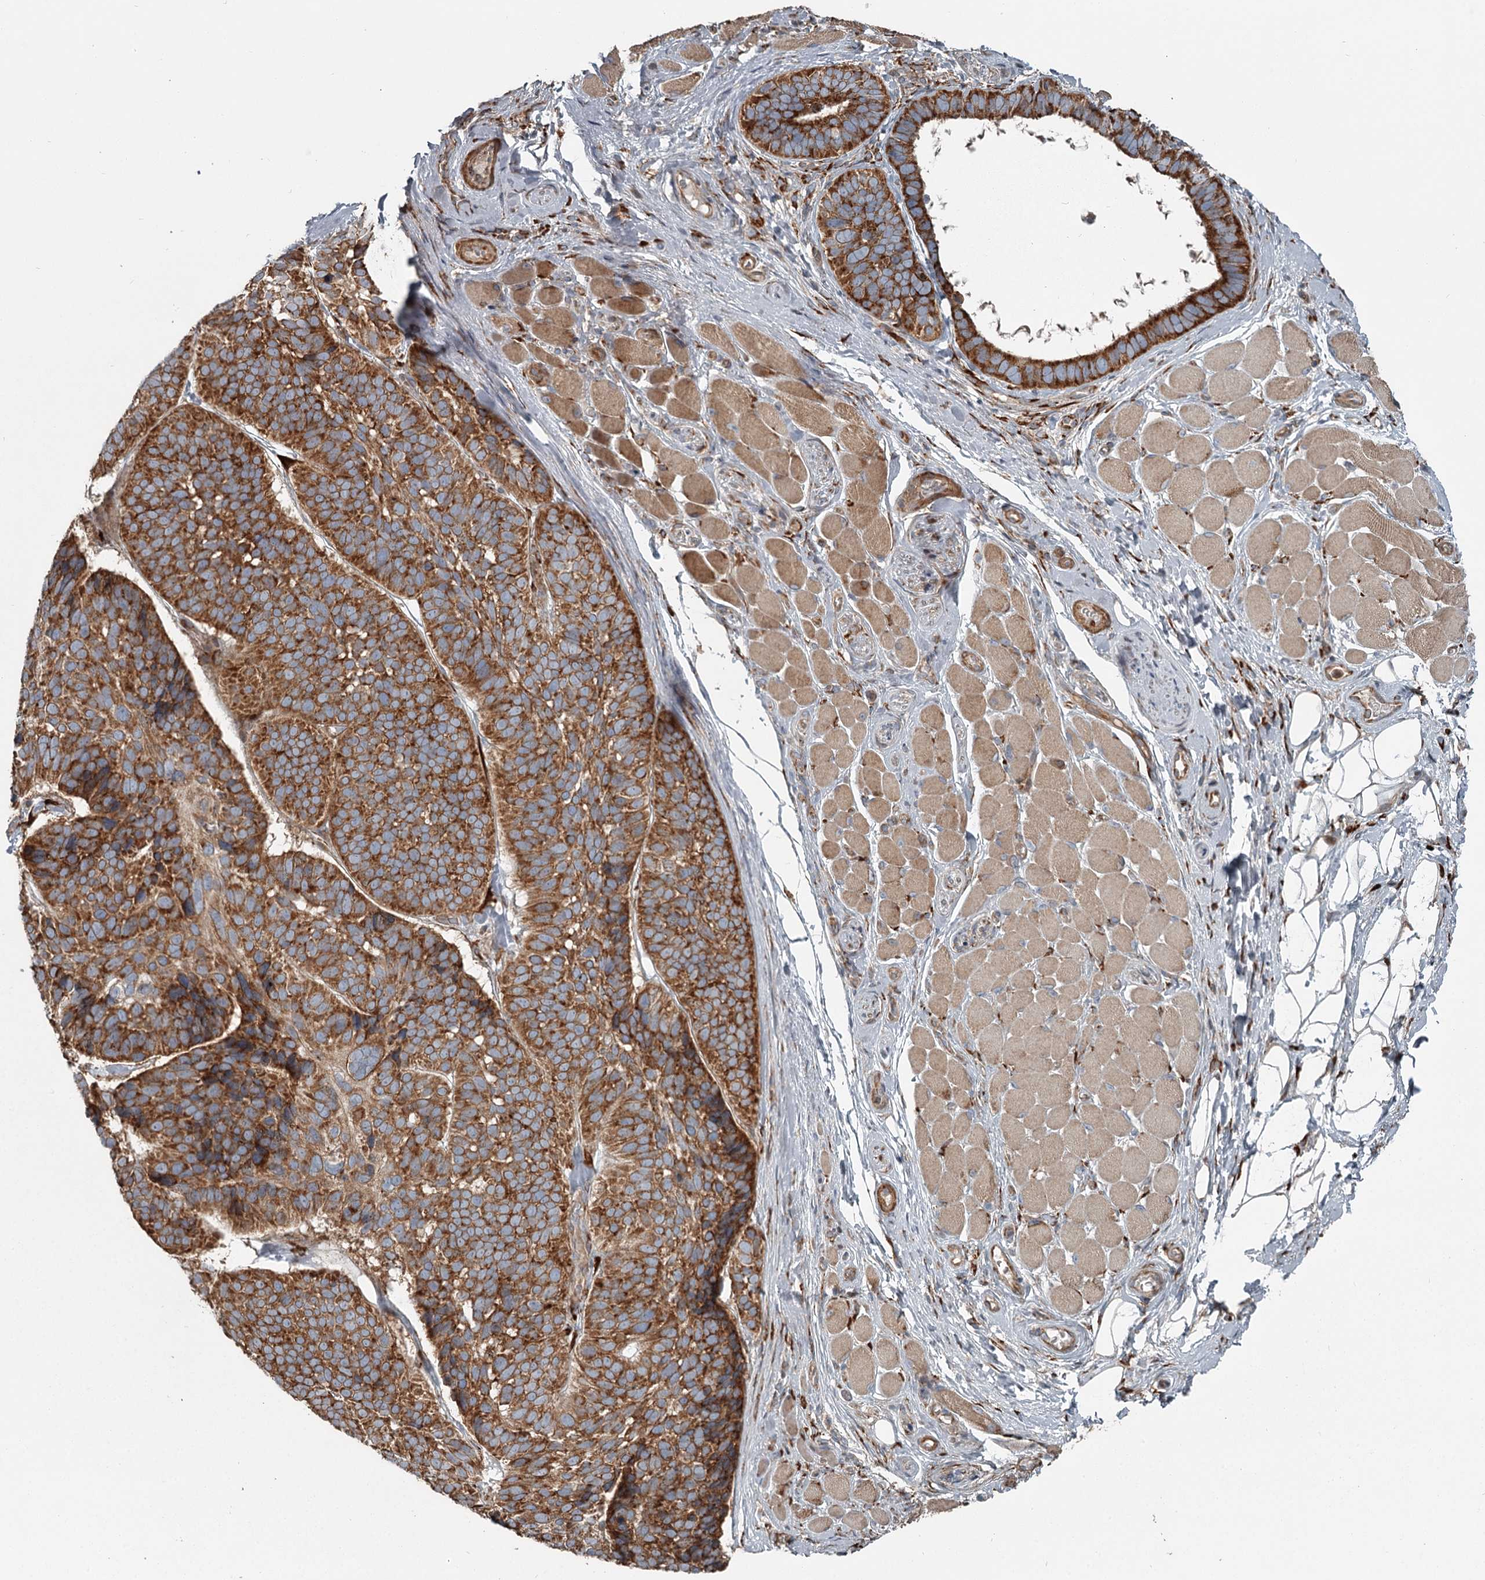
{"staining": {"intensity": "strong", "quantity": ">75%", "location": "cytoplasmic/membranous"}, "tissue": "skin cancer", "cell_type": "Tumor cells", "image_type": "cancer", "snomed": [{"axis": "morphology", "description": "Basal cell carcinoma"}, {"axis": "topography", "description": "Skin"}], "caption": "Brown immunohistochemical staining in human basal cell carcinoma (skin) displays strong cytoplasmic/membranous staining in about >75% of tumor cells.", "gene": "RASSF8", "patient": {"sex": "male", "age": 62}}